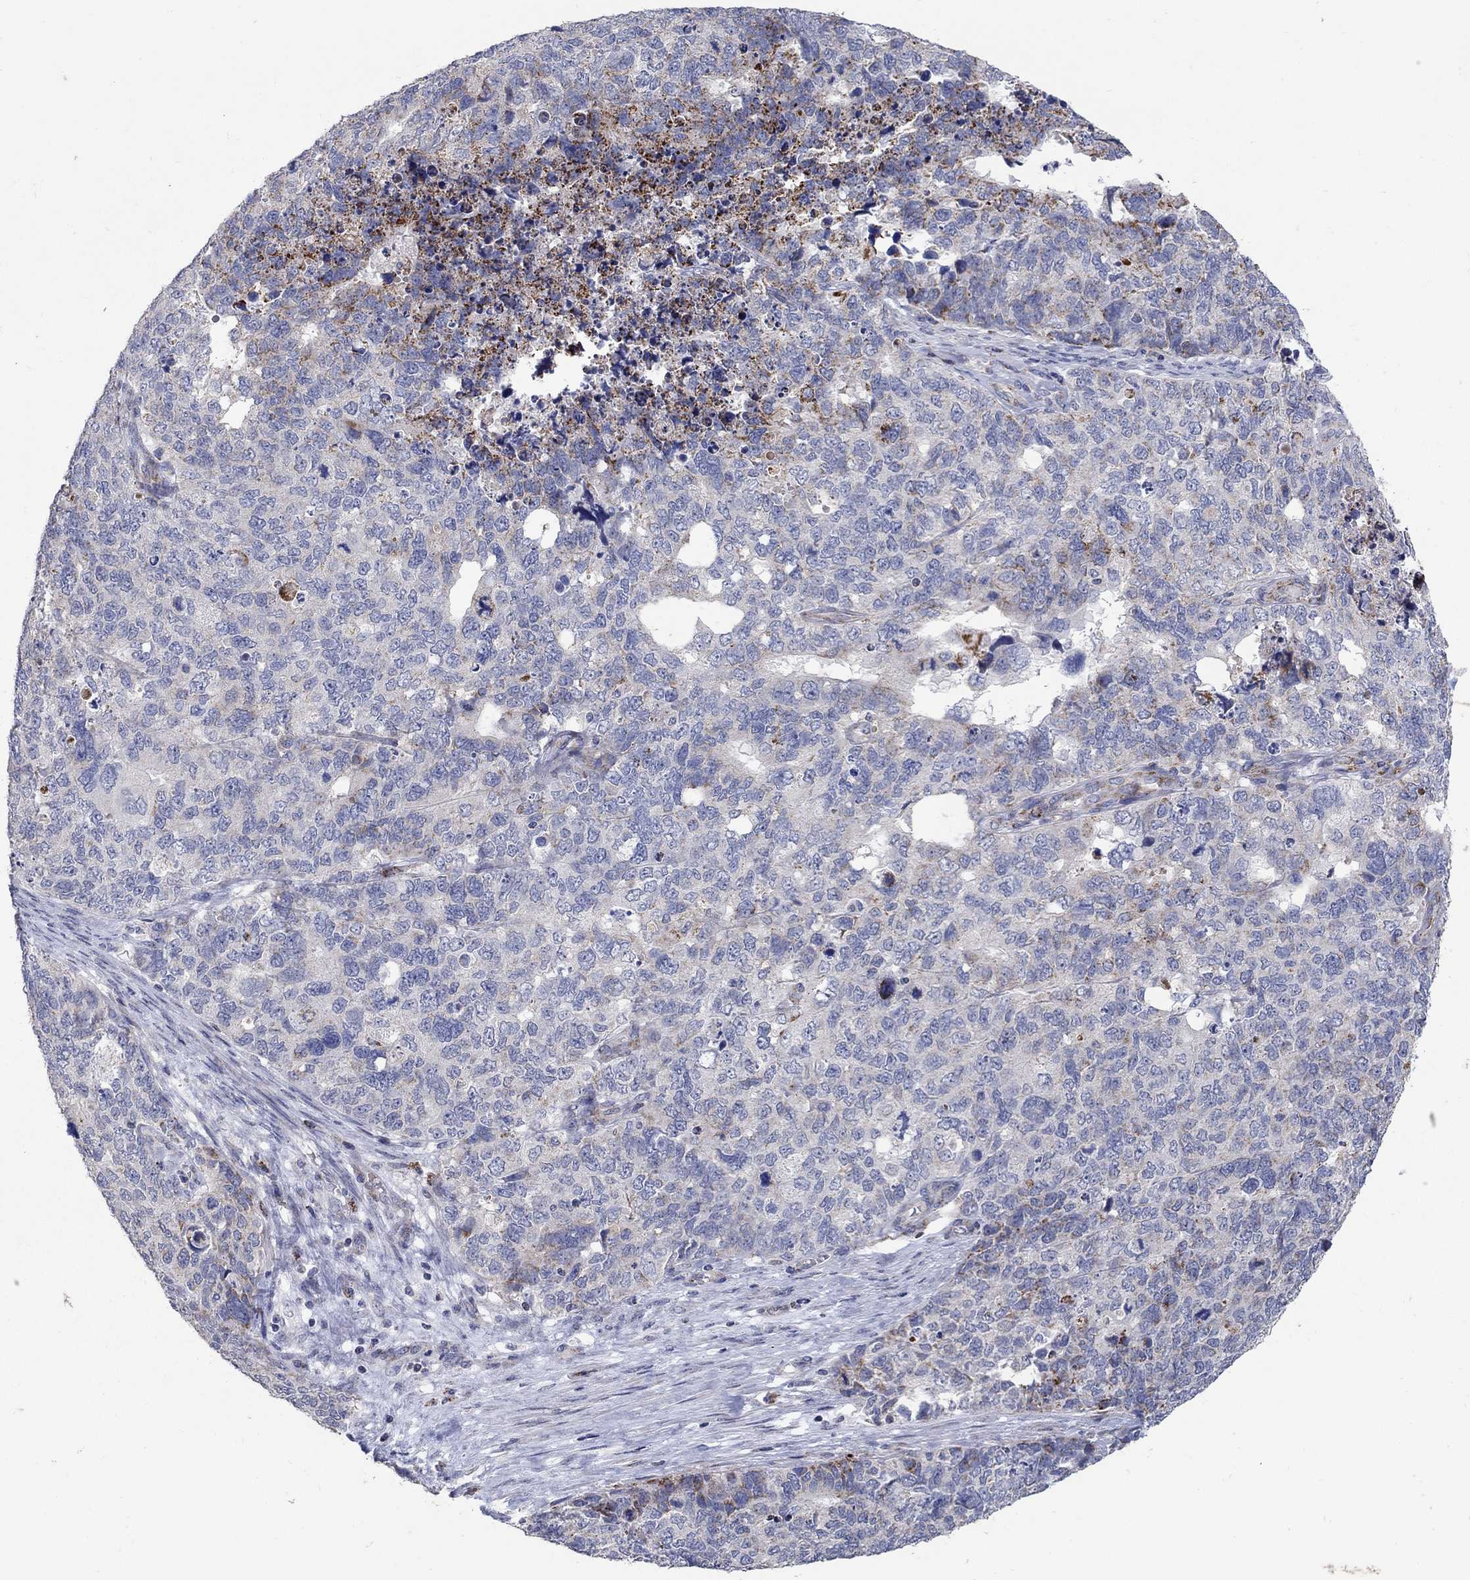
{"staining": {"intensity": "strong", "quantity": "<25%", "location": "cytoplasmic/membranous"}, "tissue": "cervical cancer", "cell_type": "Tumor cells", "image_type": "cancer", "snomed": [{"axis": "morphology", "description": "Squamous cell carcinoma, NOS"}, {"axis": "topography", "description": "Cervix"}], "caption": "Protein staining demonstrates strong cytoplasmic/membranous expression in approximately <25% of tumor cells in cervical cancer (squamous cell carcinoma).", "gene": "HMX2", "patient": {"sex": "female", "age": 63}}